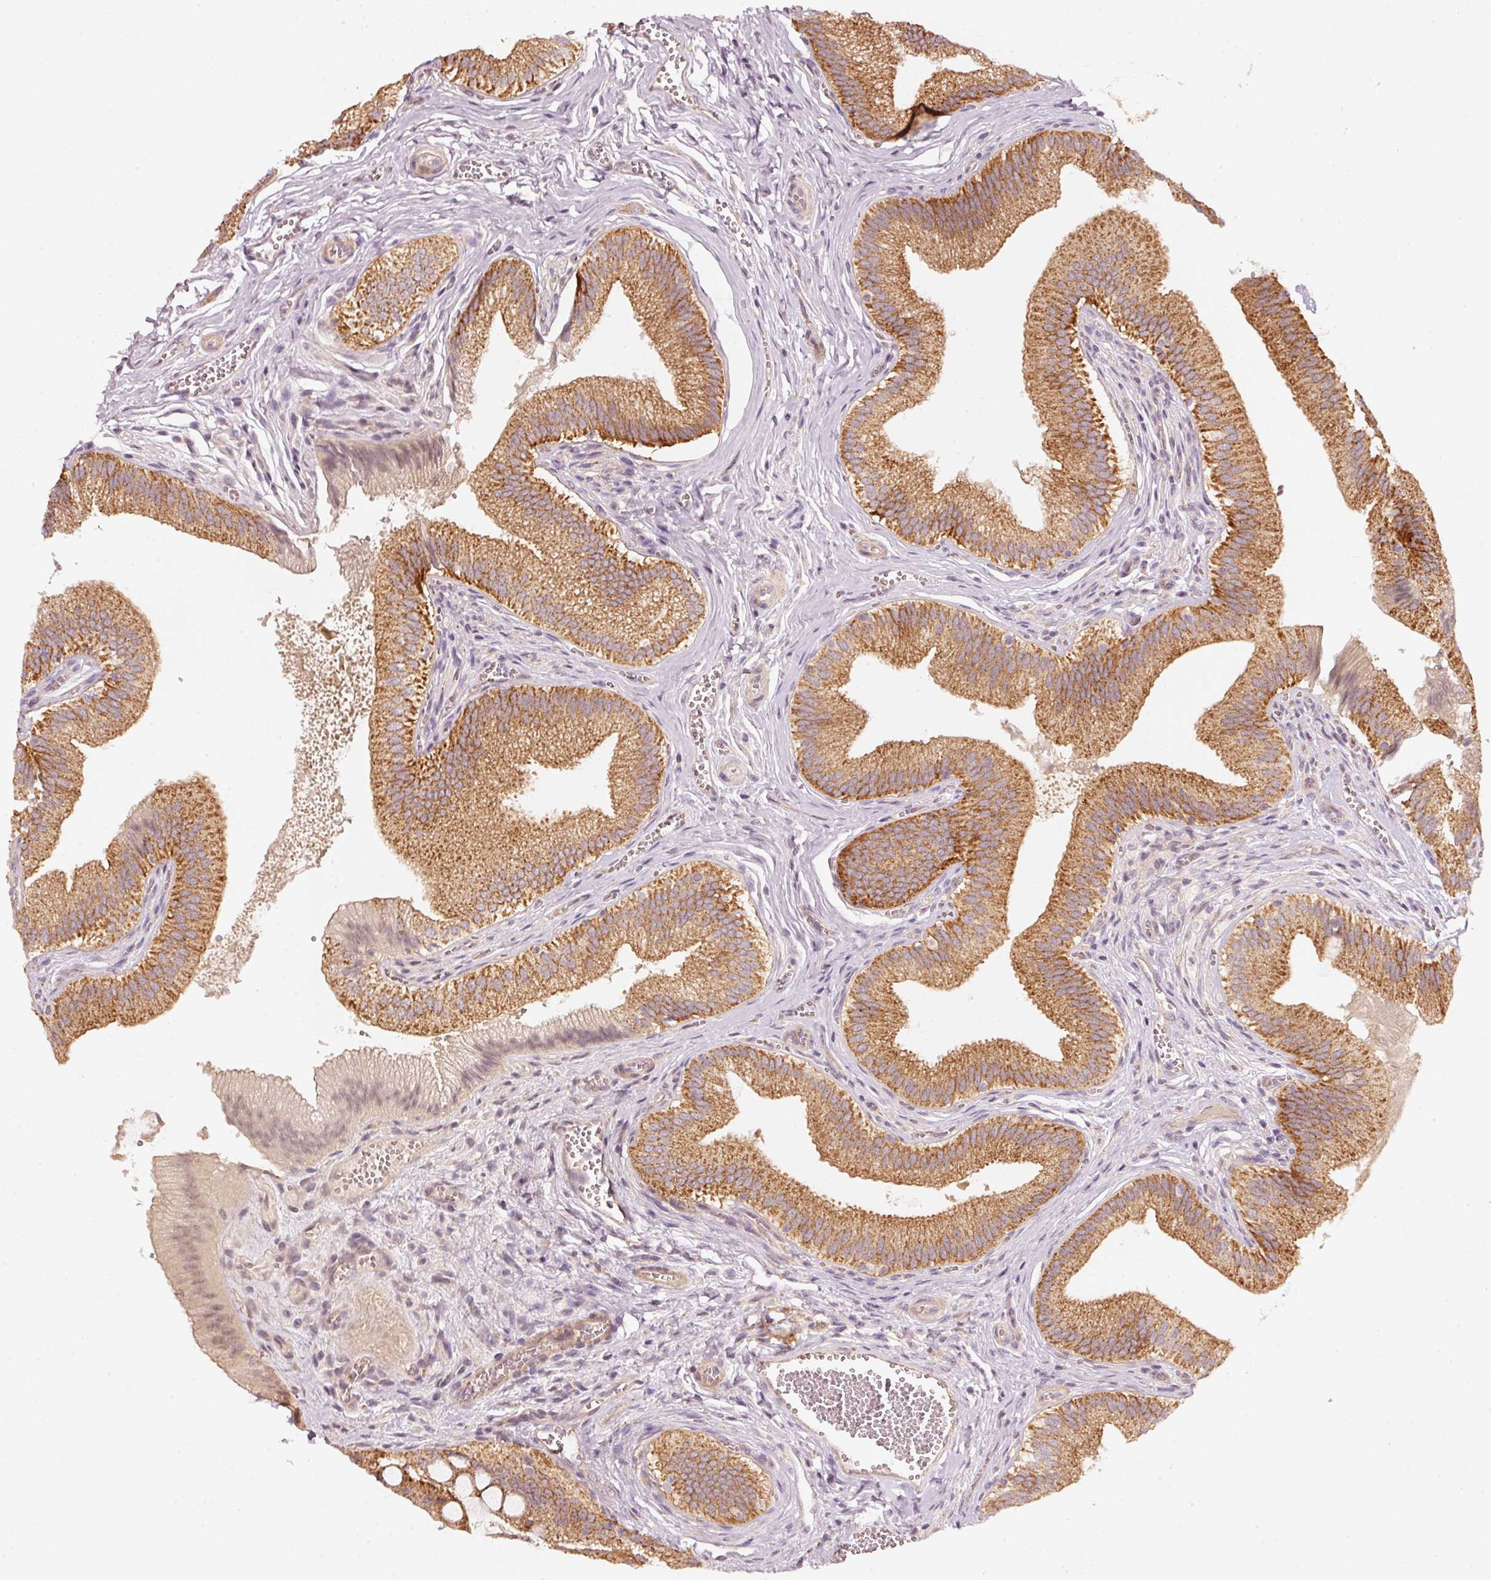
{"staining": {"intensity": "strong", "quantity": ">75%", "location": "cytoplasmic/membranous"}, "tissue": "gallbladder", "cell_type": "Glandular cells", "image_type": "normal", "snomed": [{"axis": "morphology", "description": "Normal tissue, NOS"}, {"axis": "topography", "description": "Gallbladder"}], "caption": "This is an image of immunohistochemistry (IHC) staining of benign gallbladder, which shows strong positivity in the cytoplasmic/membranous of glandular cells.", "gene": "ARHGAP22", "patient": {"sex": "male", "age": 17}}